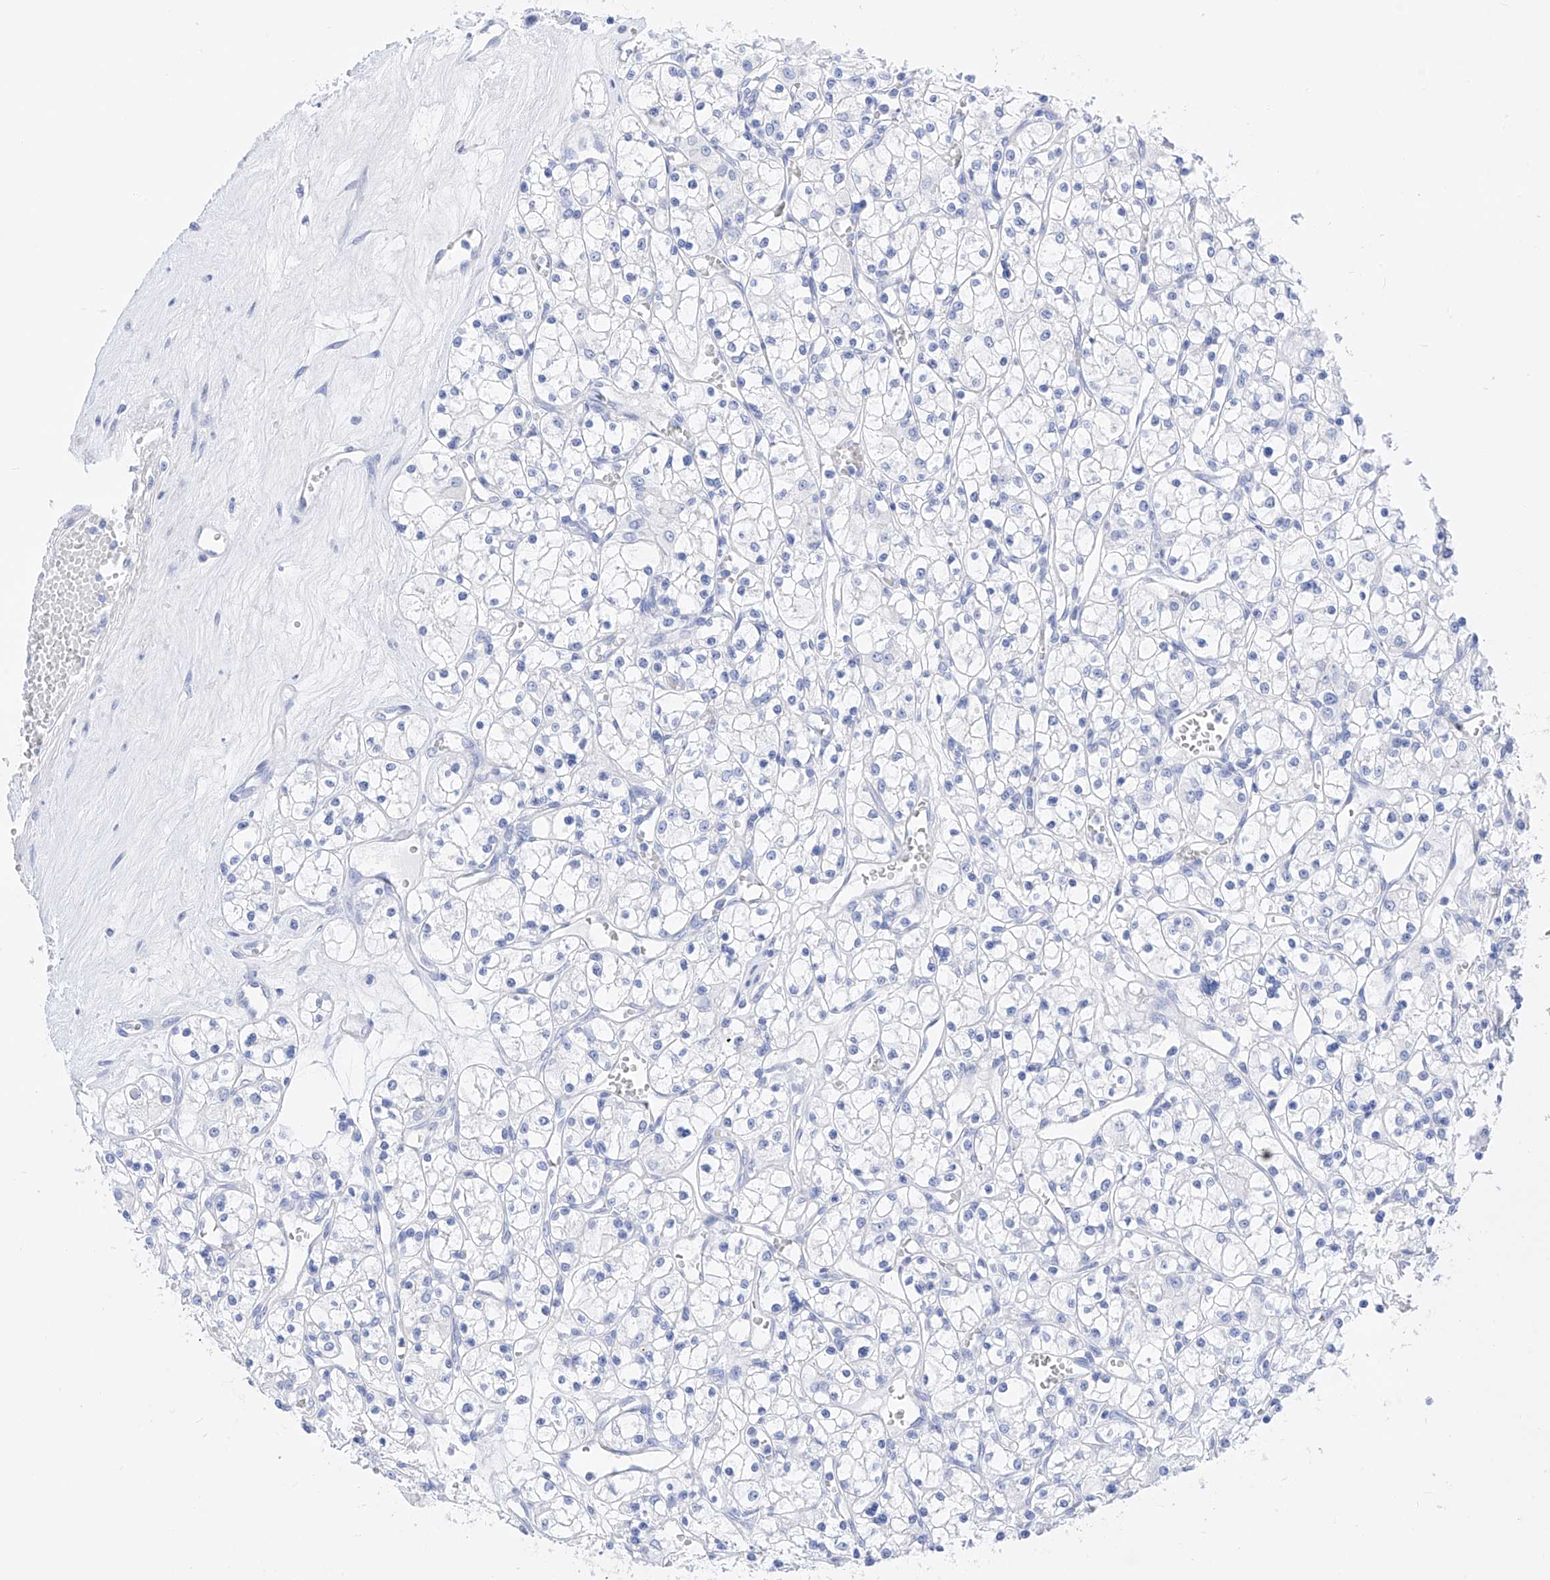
{"staining": {"intensity": "negative", "quantity": "none", "location": "none"}, "tissue": "renal cancer", "cell_type": "Tumor cells", "image_type": "cancer", "snomed": [{"axis": "morphology", "description": "Adenocarcinoma, NOS"}, {"axis": "topography", "description": "Kidney"}], "caption": "An immunohistochemistry (IHC) micrograph of renal adenocarcinoma is shown. There is no staining in tumor cells of renal adenocarcinoma.", "gene": "TRPC7", "patient": {"sex": "female", "age": 59}}